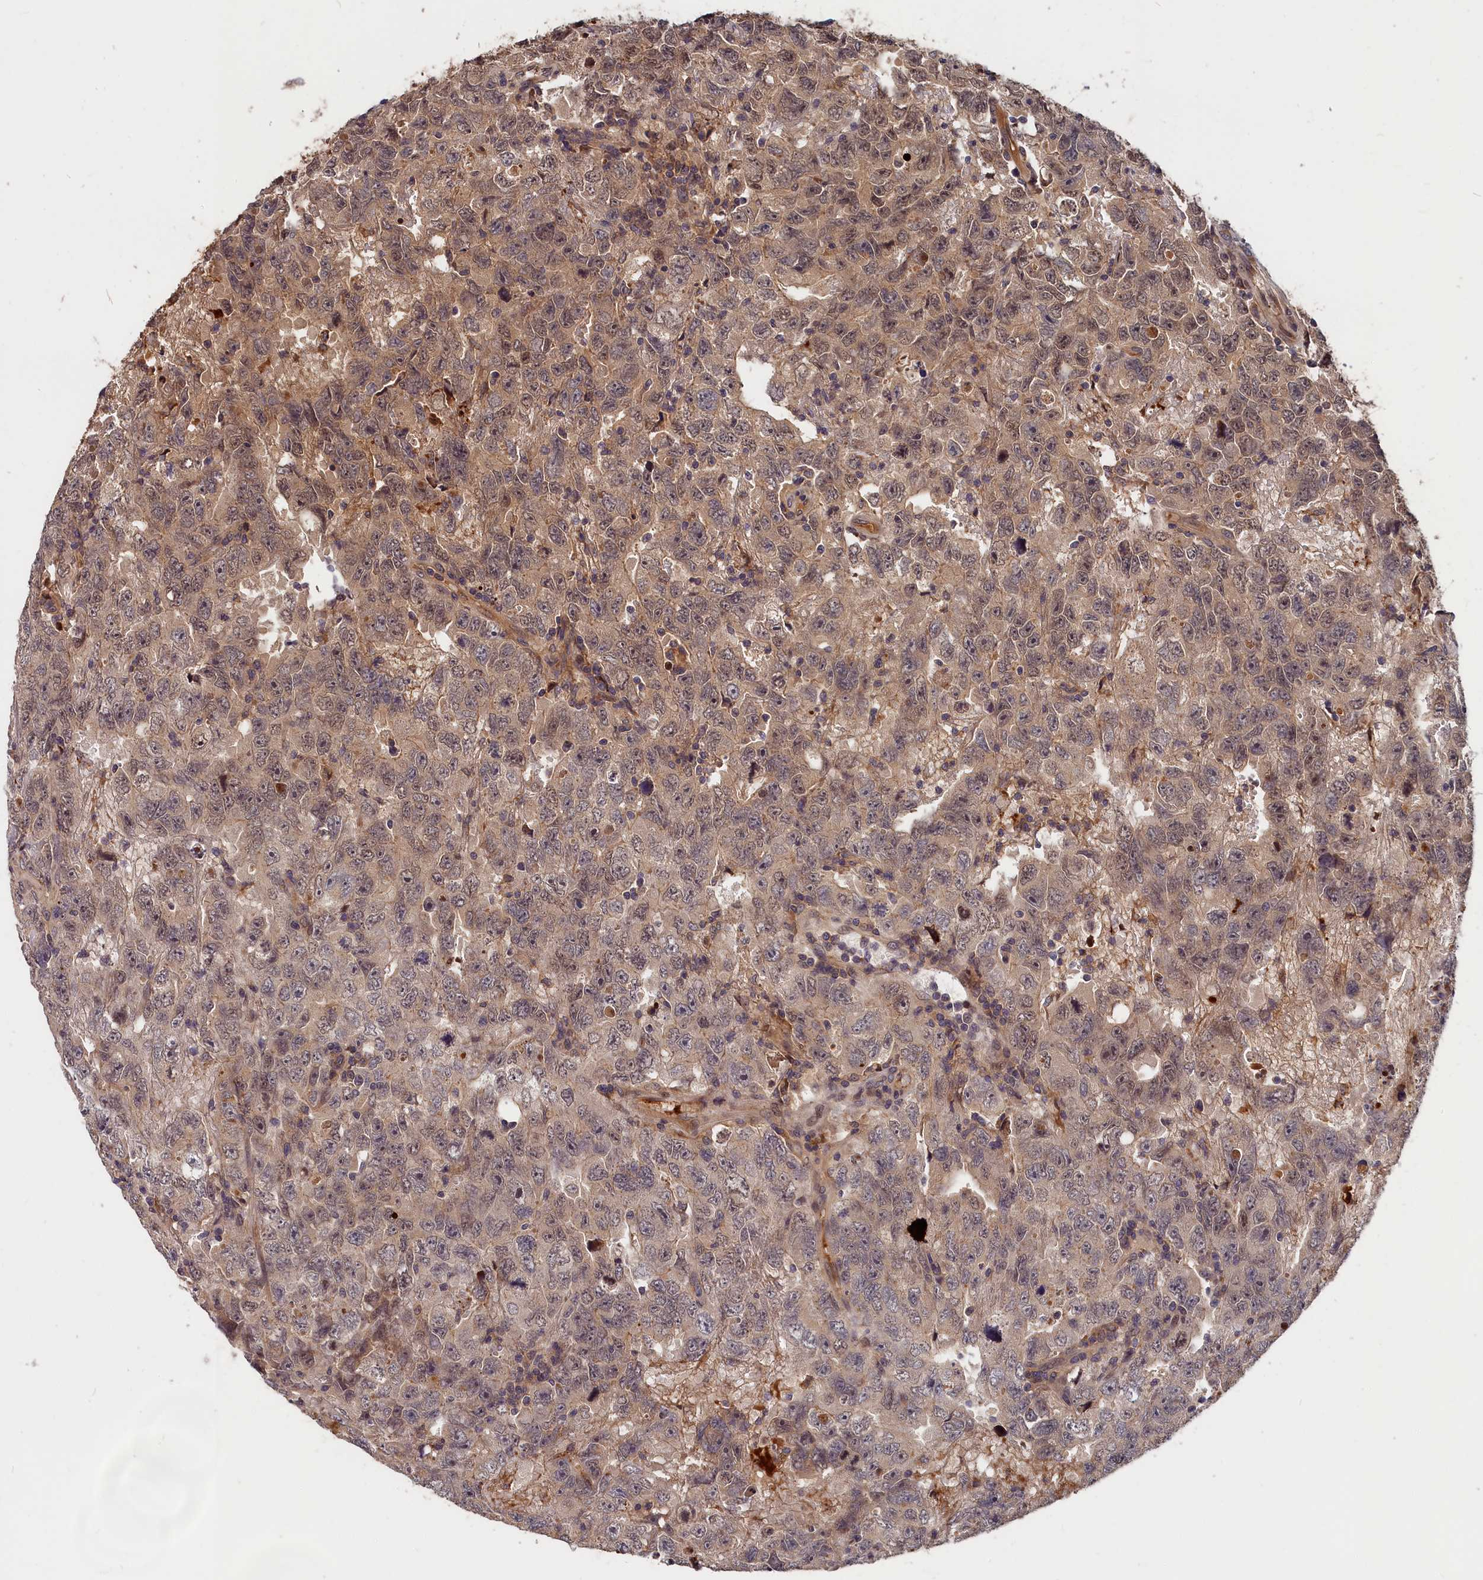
{"staining": {"intensity": "weak", "quantity": "25%-75%", "location": "cytoplasmic/membranous"}, "tissue": "testis cancer", "cell_type": "Tumor cells", "image_type": "cancer", "snomed": [{"axis": "morphology", "description": "Carcinoma, Embryonal, NOS"}, {"axis": "topography", "description": "Testis"}], "caption": "Embryonal carcinoma (testis) was stained to show a protein in brown. There is low levels of weak cytoplasmic/membranous positivity in approximately 25%-75% of tumor cells.", "gene": "ITIH1", "patient": {"sex": "male", "age": 45}}